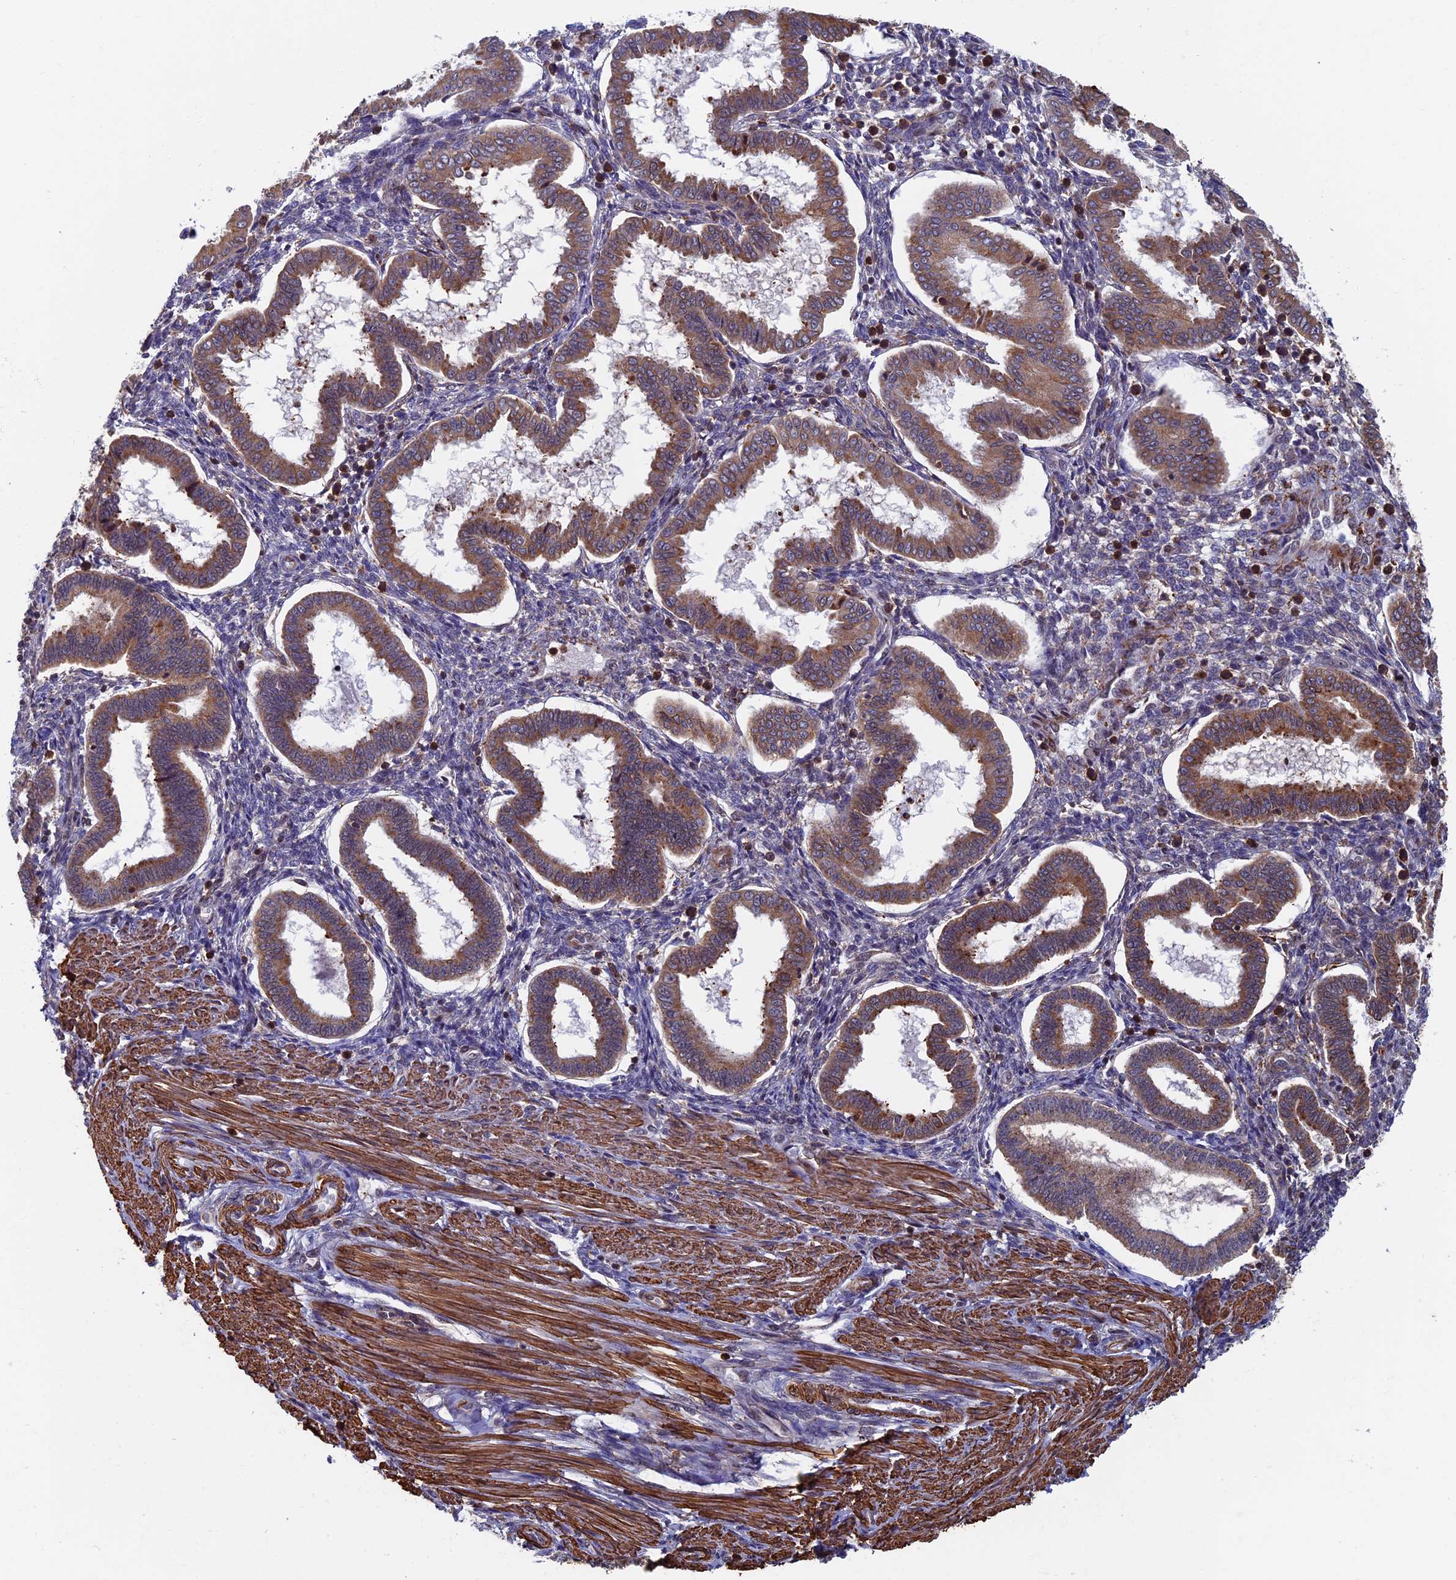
{"staining": {"intensity": "moderate", "quantity": "<25%", "location": "cytoplasmic/membranous,nuclear"}, "tissue": "endometrium", "cell_type": "Cells in endometrial stroma", "image_type": "normal", "snomed": [{"axis": "morphology", "description": "Normal tissue, NOS"}, {"axis": "topography", "description": "Endometrium"}], "caption": "Immunohistochemistry (IHC) staining of unremarkable endometrium, which displays low levels of moderate cytoplasmic/membranous,nuclear staining in approximately <25% of cells in endometrial stroma indicating moderate cytoplasmic/membranous,nuclear protein expression. The staining was performed using DAB (brown) for protein detection and nuclei were counterstained in hematoxylin (blue).", "gene": "CTDP1", "patient": {"sex": "female", "age": 24}}